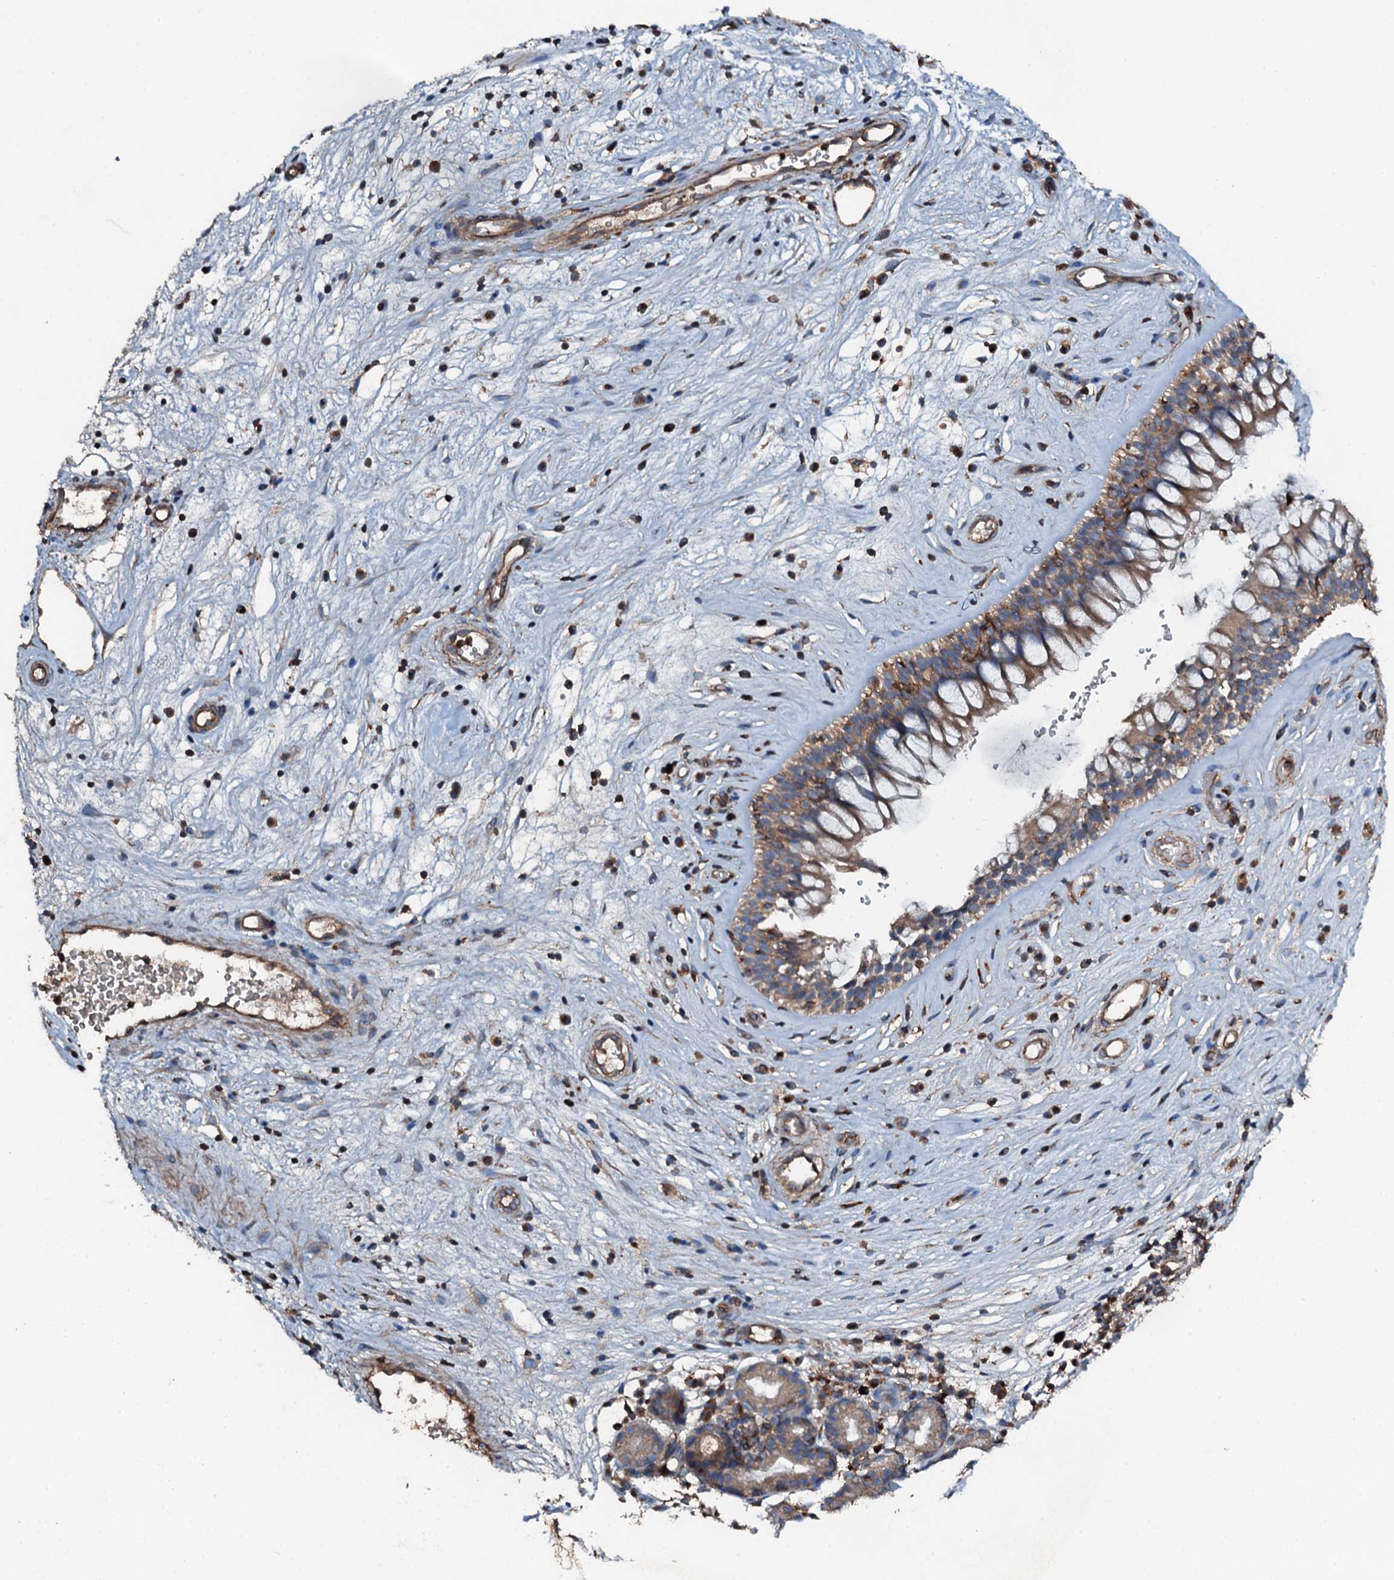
{"staining": {"intensity": "moderate", "quantity": ">75%", "location": "cytoplasmic/membranous"}, "tissue": "nasopharynx", "cell_type": "Respiratory epithelial cells", "image_type": "normal", "snomed": [{"axis": "morphology", "description": "Normal tissue, NOS"}, {"axis": "topography", "description": "Nasopharynx"}], "caption": "Immunohistochemical staining of unremarkable human nasopharynx displays moderate cytoplasmic/membranous protein staining in about >75% of respiratory epithelial cells.", "gene": "GRK2", "patient": {"sex": "male", "age": 32}}